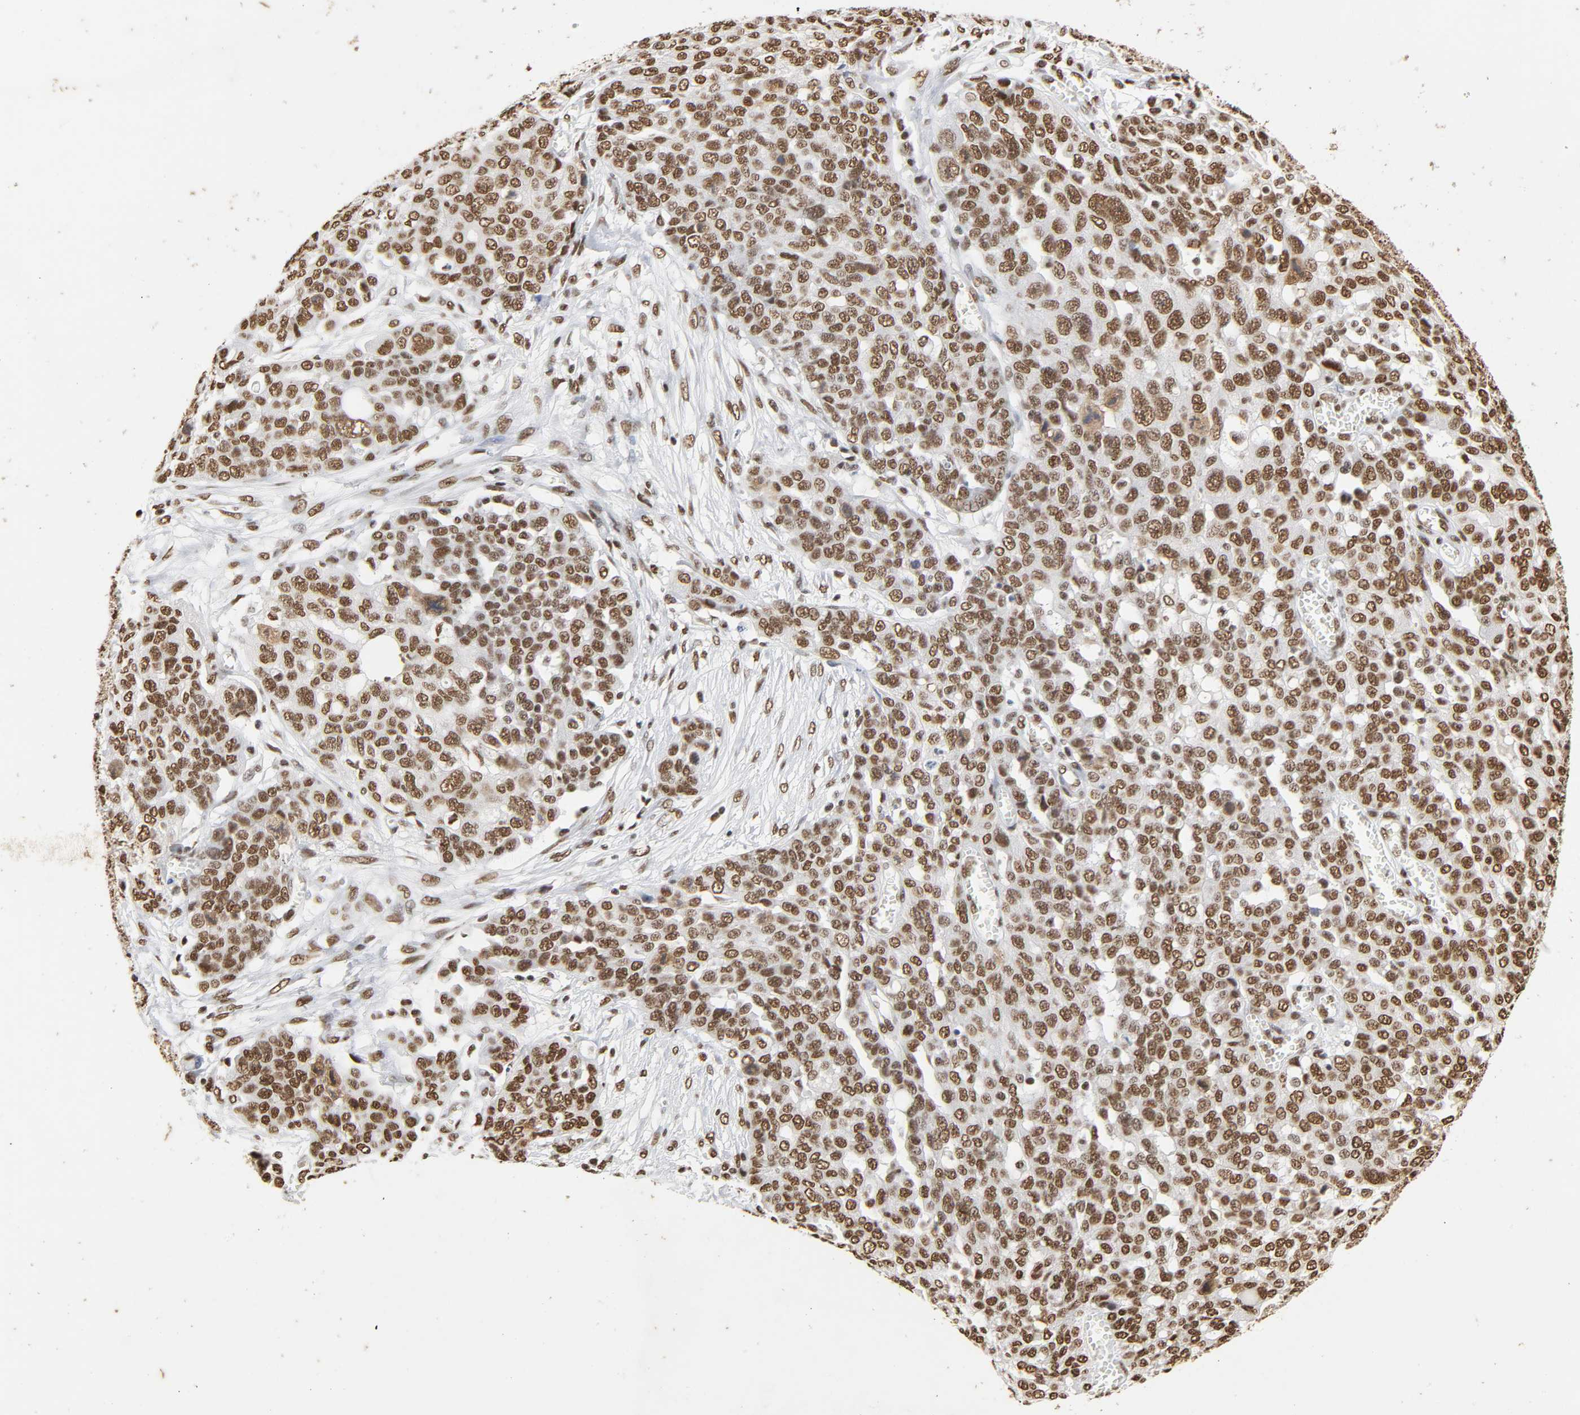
{"staining": {"intensity": "moderate", "quantity": ">75%", "location": "nuclear"}, "tissue": "ovarian cancer", "cell_type": "Tumor cells", "image_type": "cancer", "snomed": [{"axis": "morphology", "description": "Cystadenocarcinoma, serous, NOS"}, {"axis": "topography", "description": "Soft tissue"}, {"axis": "topography", "description": "Ovary"}], "caption": "Ovarian serous cystadenocarcinoma stained for a protein displays moderate nuclear positivity in tumor cells. (DAB (3,3'-diaminobenzidine) = brown stain, brightfield microscopy at high magnification).", "gene": "HNRNPC", "patient": {"sex": "female", "age": 57}}